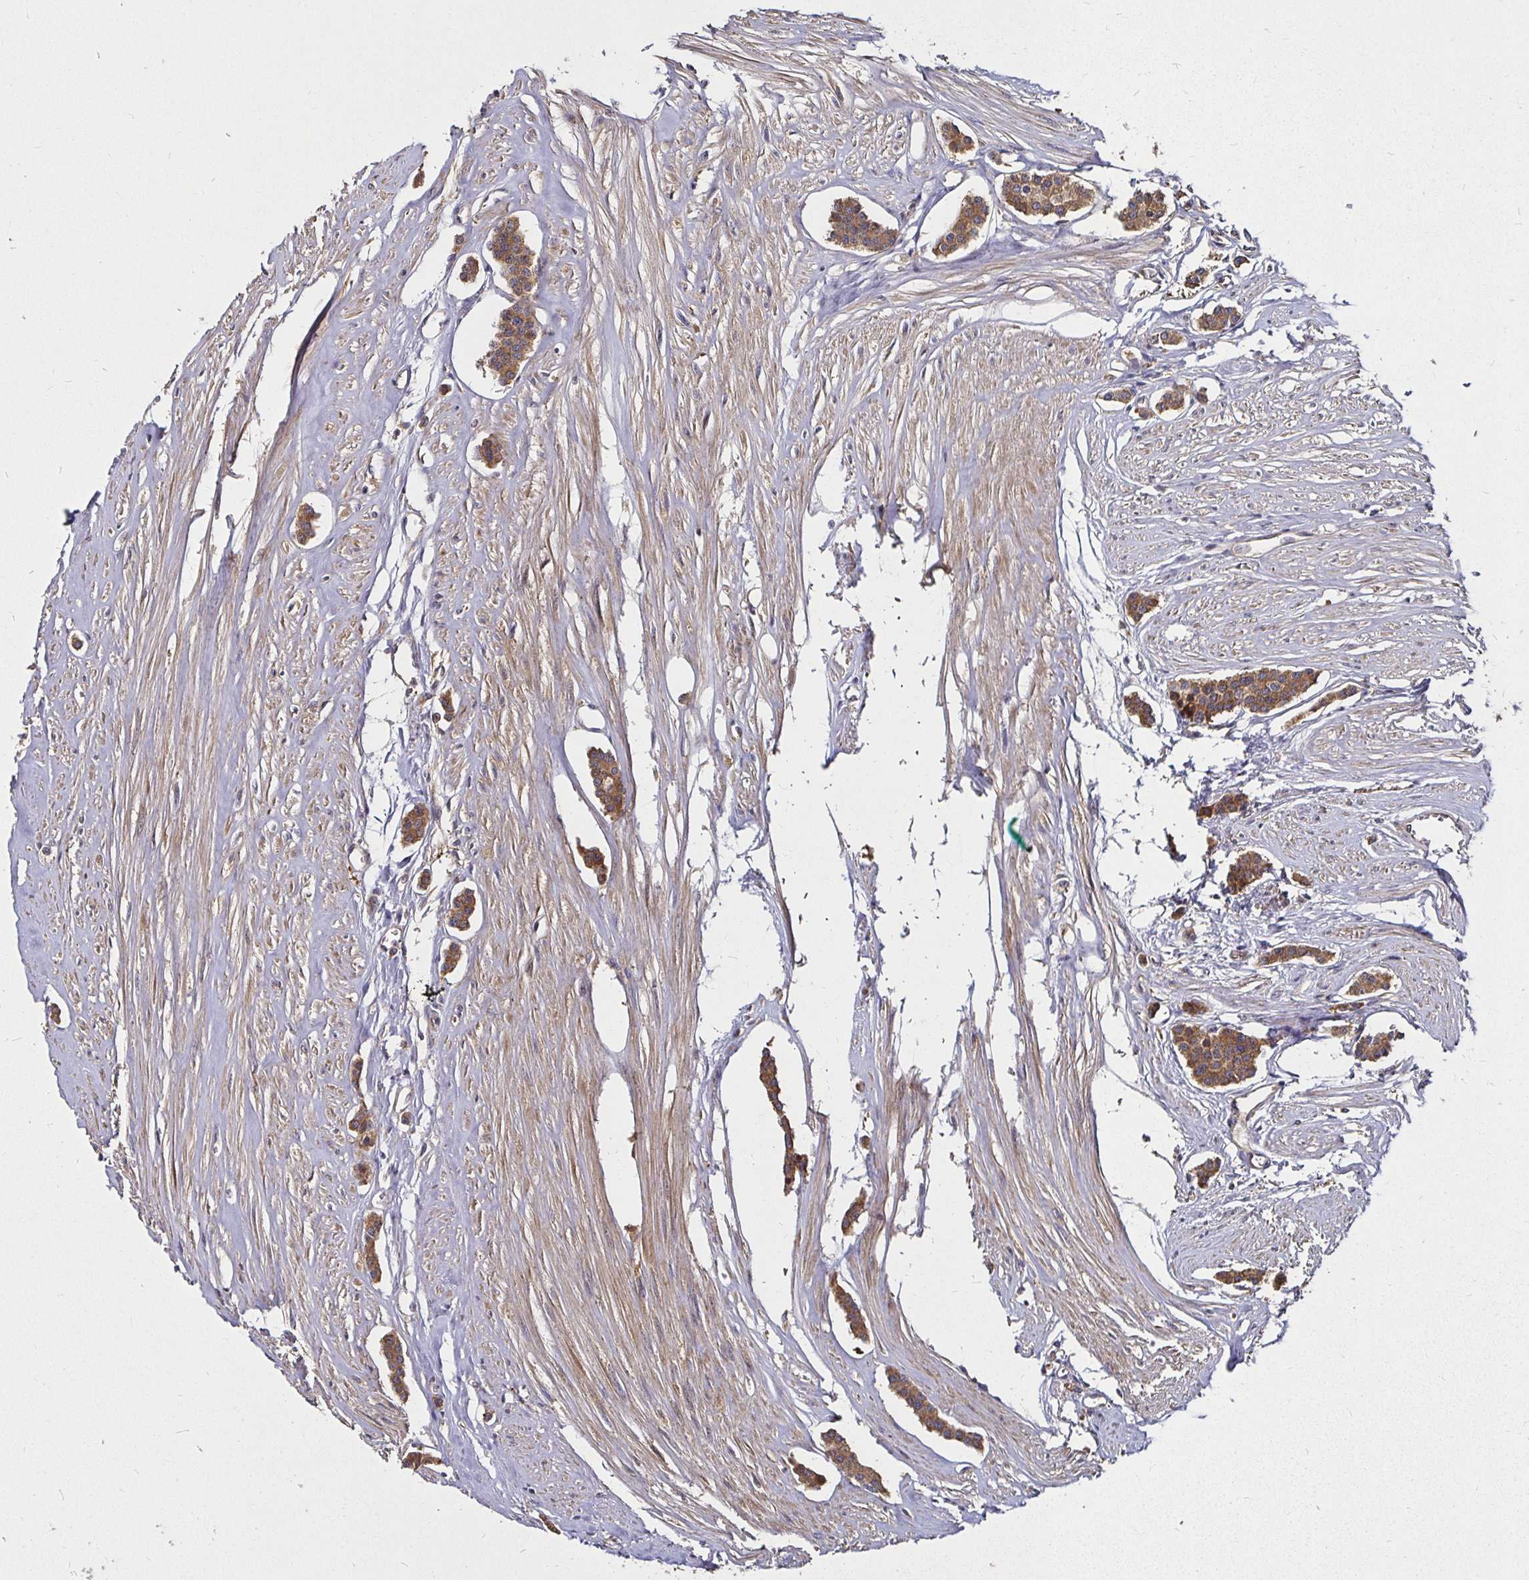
{"staining": {"intensity": "moderate", "quantity": ">75%", "location": "cytoplasmic/membranous"}, "tissue": "carcinoid", "cell_type": "Tumor cells", "image_type": "cancer", "snomed": [{"axis": "morphology", "description": "Carcinoid, malignant, NOS"}, {"axis": "topography", "description": "Small intestine"}], "caption": "Immunohistochemical staining of human carcinoid (malignant) reveals moderate cytoplasmic/membranous protein positivity in about >75% of tumor cells.", "gene": "MLST8", "patient": {"sex": "male", "age": 60}}